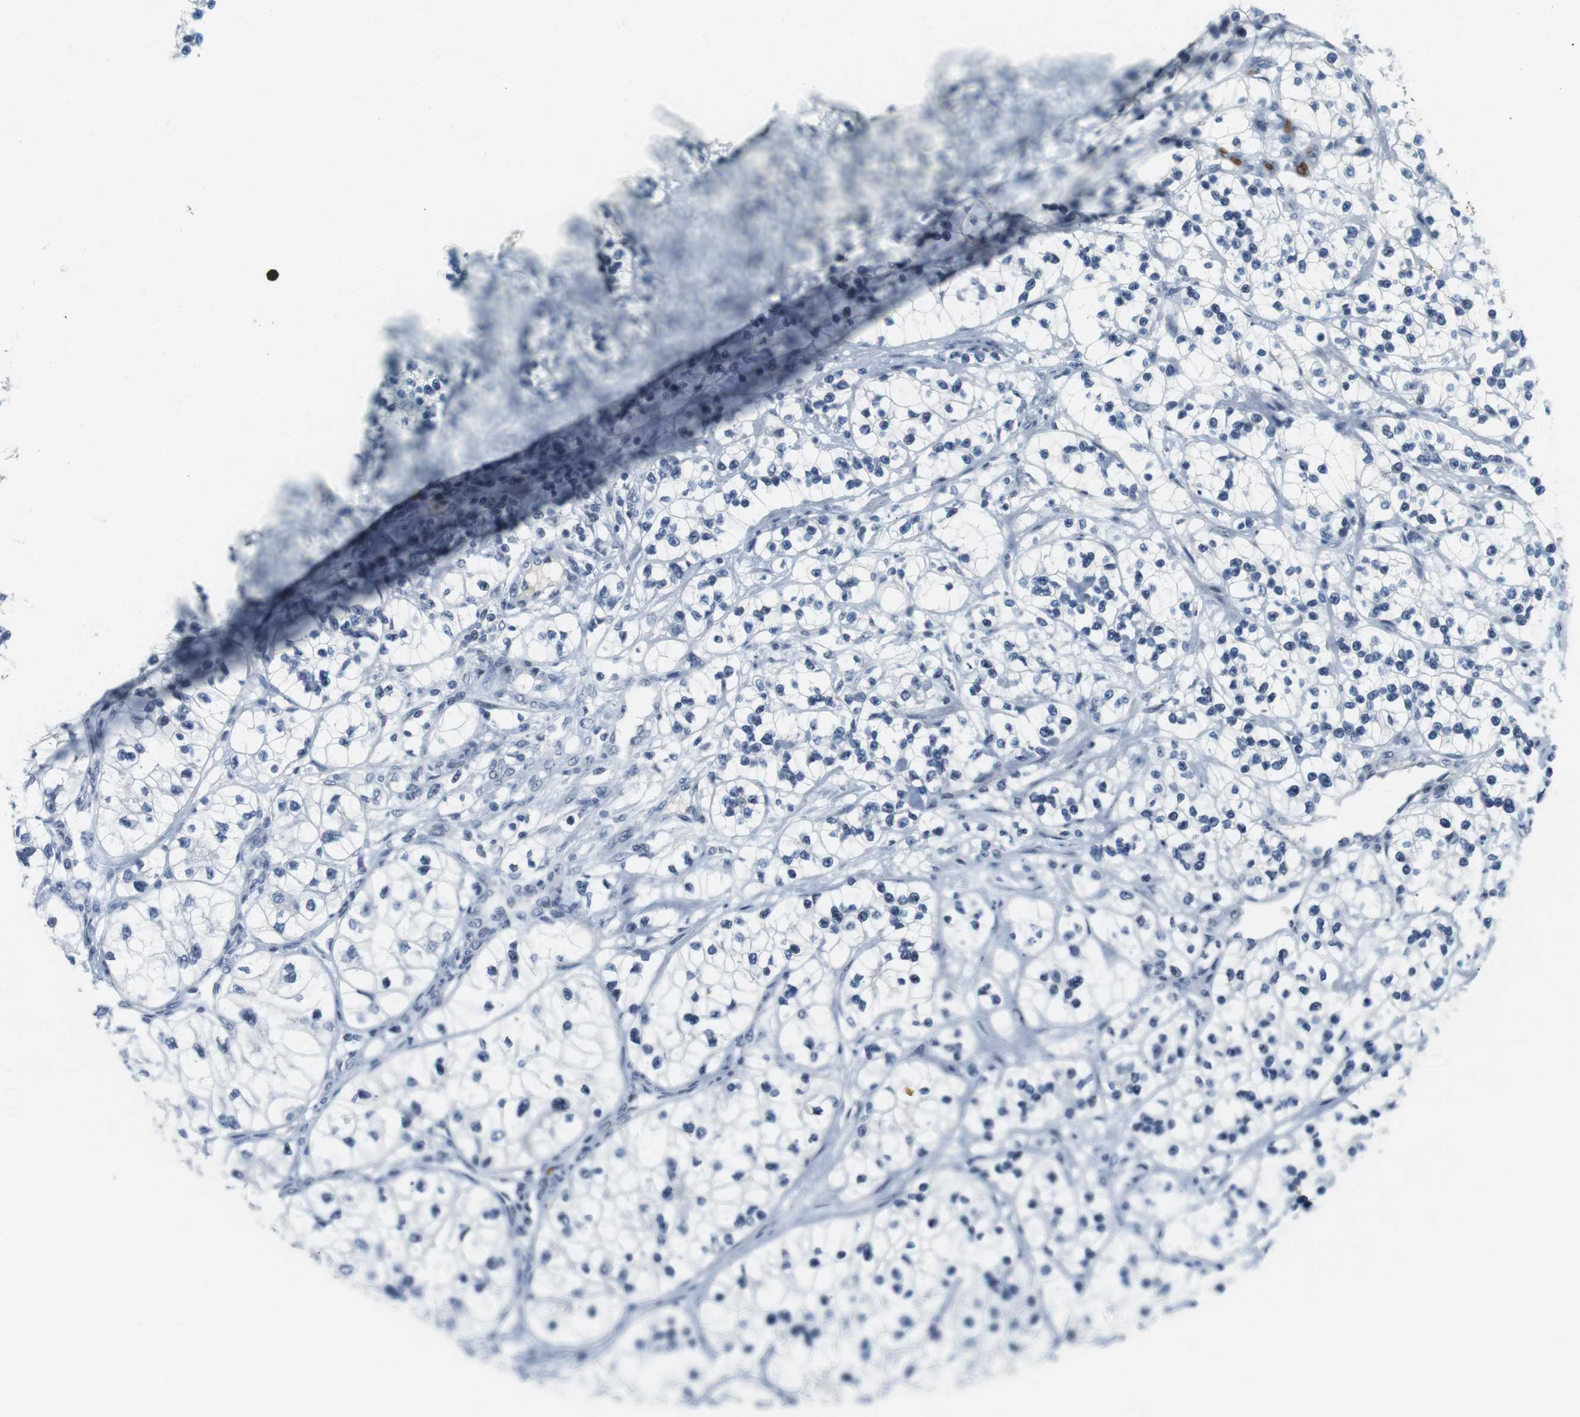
{"staining": {"intensity": "negative", "quantity": "none", "location": "none"}, "tissue": "renal cancer", "cell_type": "Tumor cells", "image_type": "cancer", "snomed": [{"axis": "morphology", "description": "Adenocarcinoma, NOS"}, {"axis": "topography", "description": "Kidney"}], "caption": "Immunohistochemistry photomicrograph of neoplastic tissue: renal cancer (adenocarcinoma) stained with DAB (3,3'-diaminobenzidine) demonstrates no significant protein expression in tumor cells.", "gene": "SLC4A1", "patient": {"sex": "female", "age": 57}}